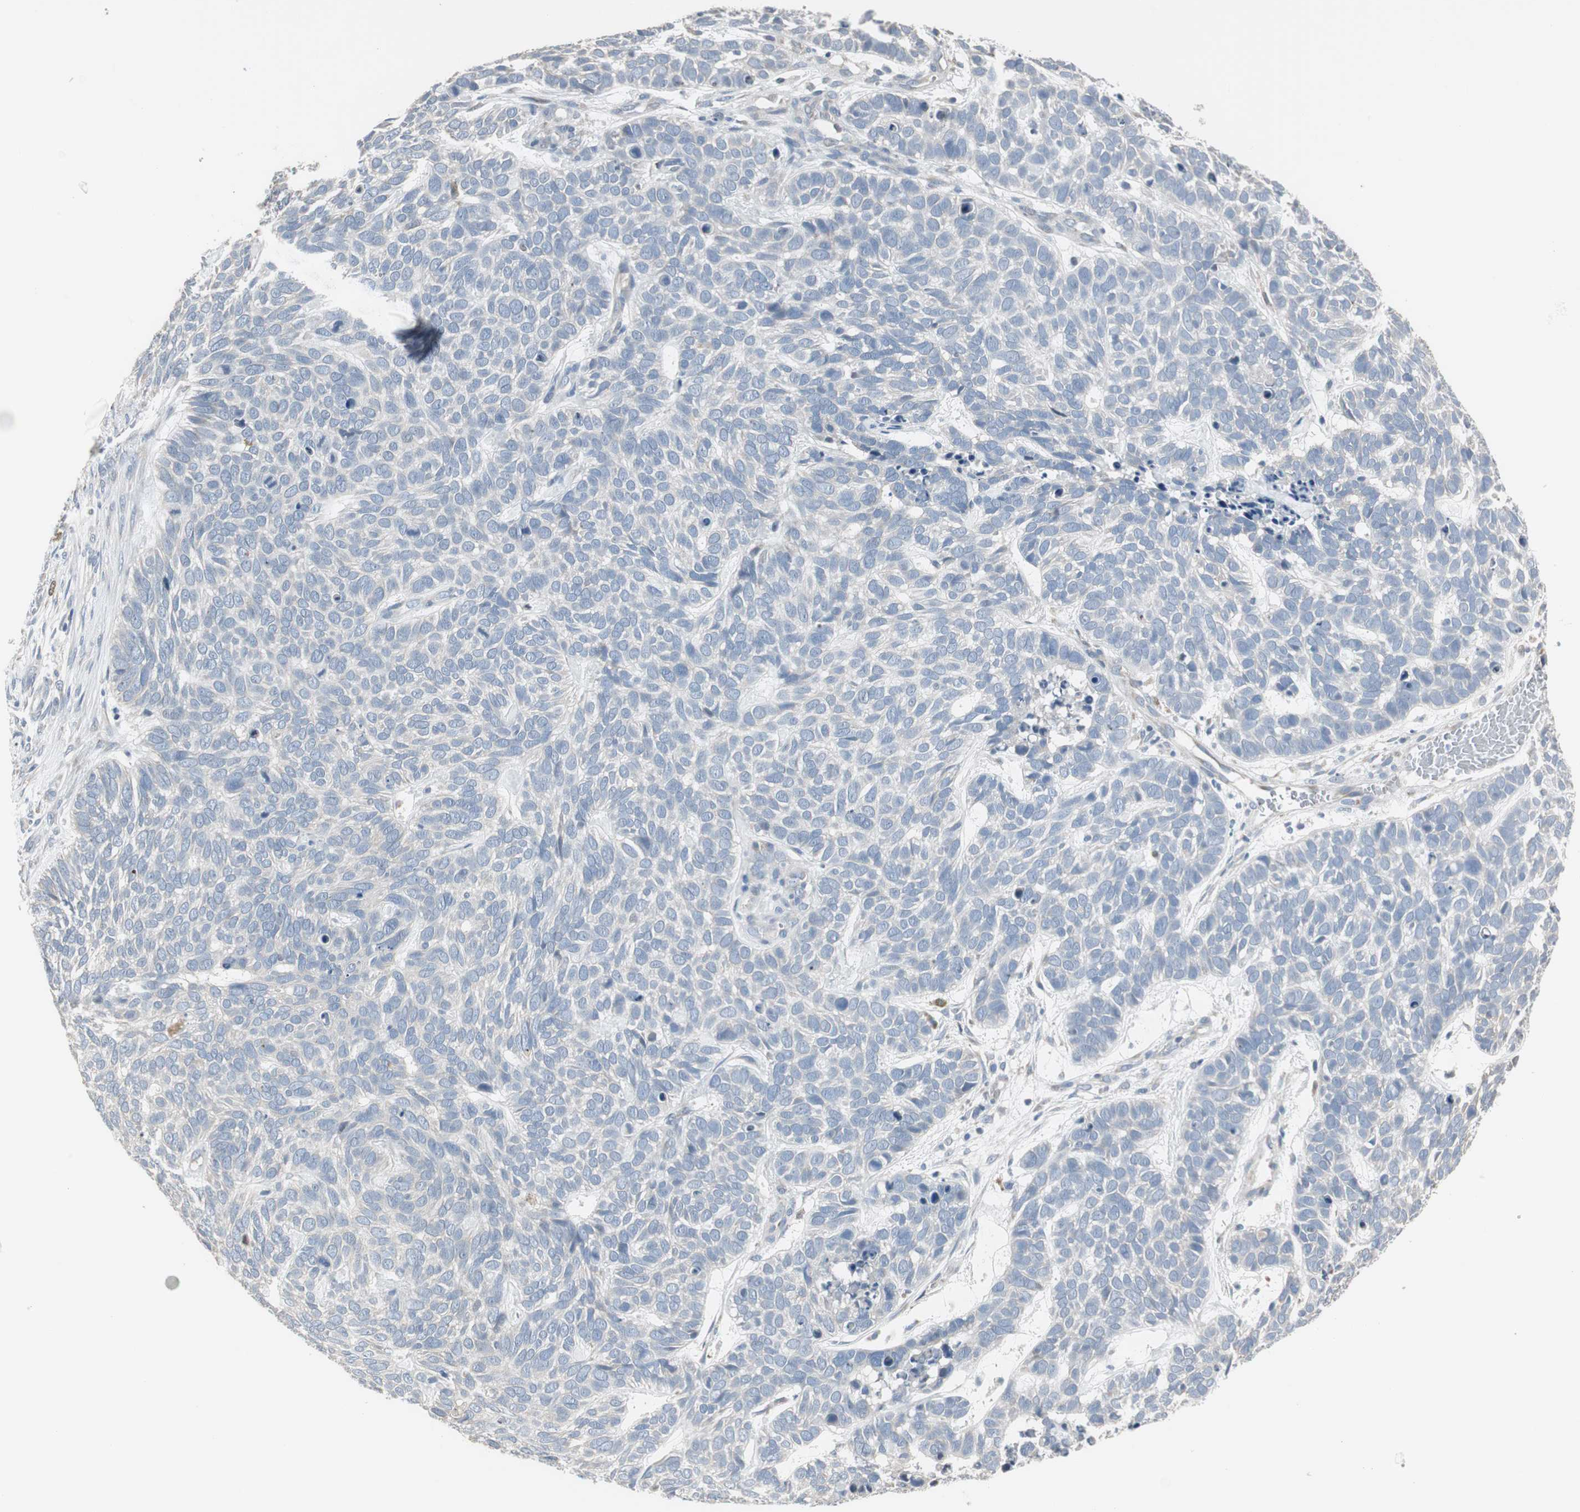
{"staining": {"intensity": "negative", "quantity": "none", "location": "none"}, "tissue": "skin cancer", "cell_type": "Tumor cells", "image_type": "cancer", "snomed": [{"axis": "morphology", "description": "Basal cell carcinoma"}, {"axis": "topography", "description": "Skin"}], "caption": "There is no significant positivity in tumor cells of basal cell carcinoma (skin).", "gene": "PDZK1", "patient": {"sex": "male", "age": 87}}